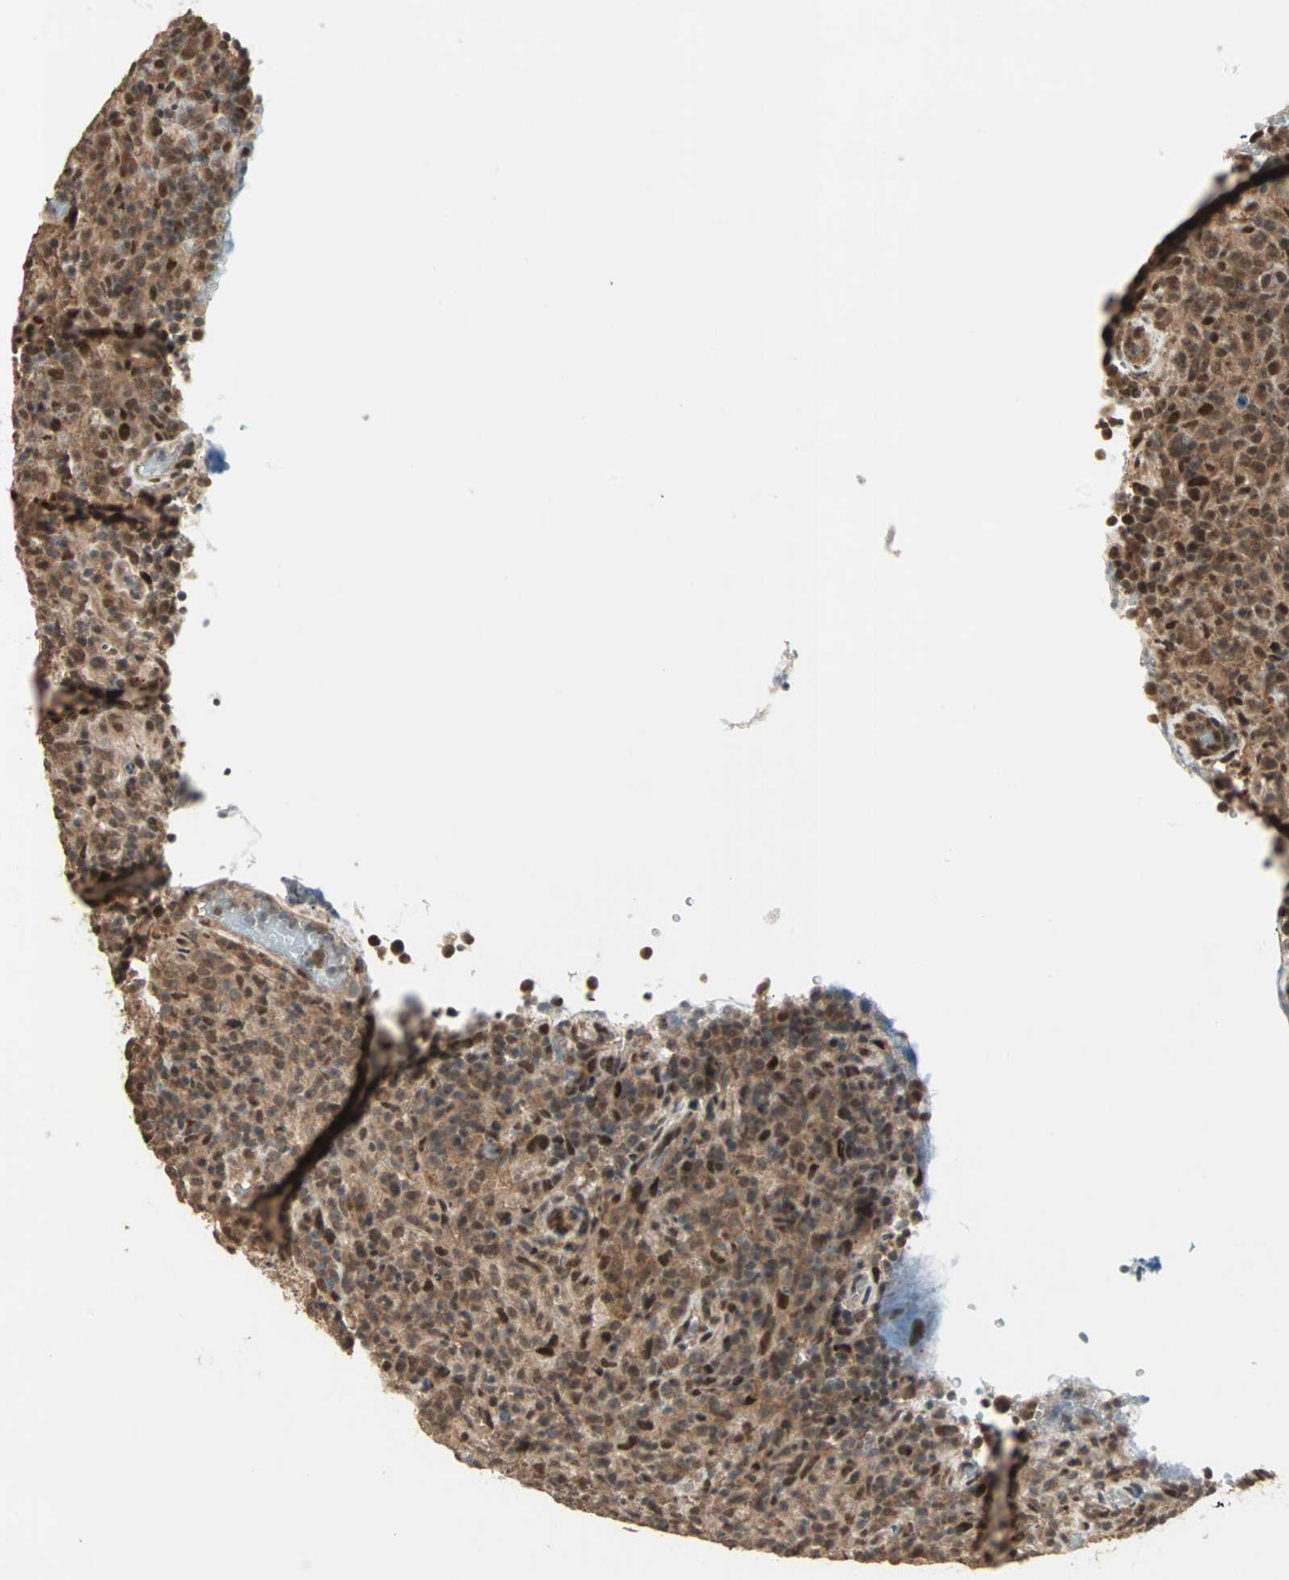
{"staining": {"intensity": "moderate", "quantity": ">75%", "location": "cytoplasmic/membranous,nuclear"}, "tissue": "lymphoma", "cell_type": "Tumor cells", "image_type": "cancer", "snomed": [{"axis": "morphology", "description": "Malignant lymphoma, non-Hodgkin's type, High grade"}, {"axis": "topography", "description": "Lymph node"}], "caption": "Immunohistochemical staining of human lymphoma demonstrates medium levels of moderate cytoplasmic/membranous and nuclear protein expression in approximately >75% of tumor cells.", "gene": "ZNF701", "patient": {"sex": "female", "age": 76}}